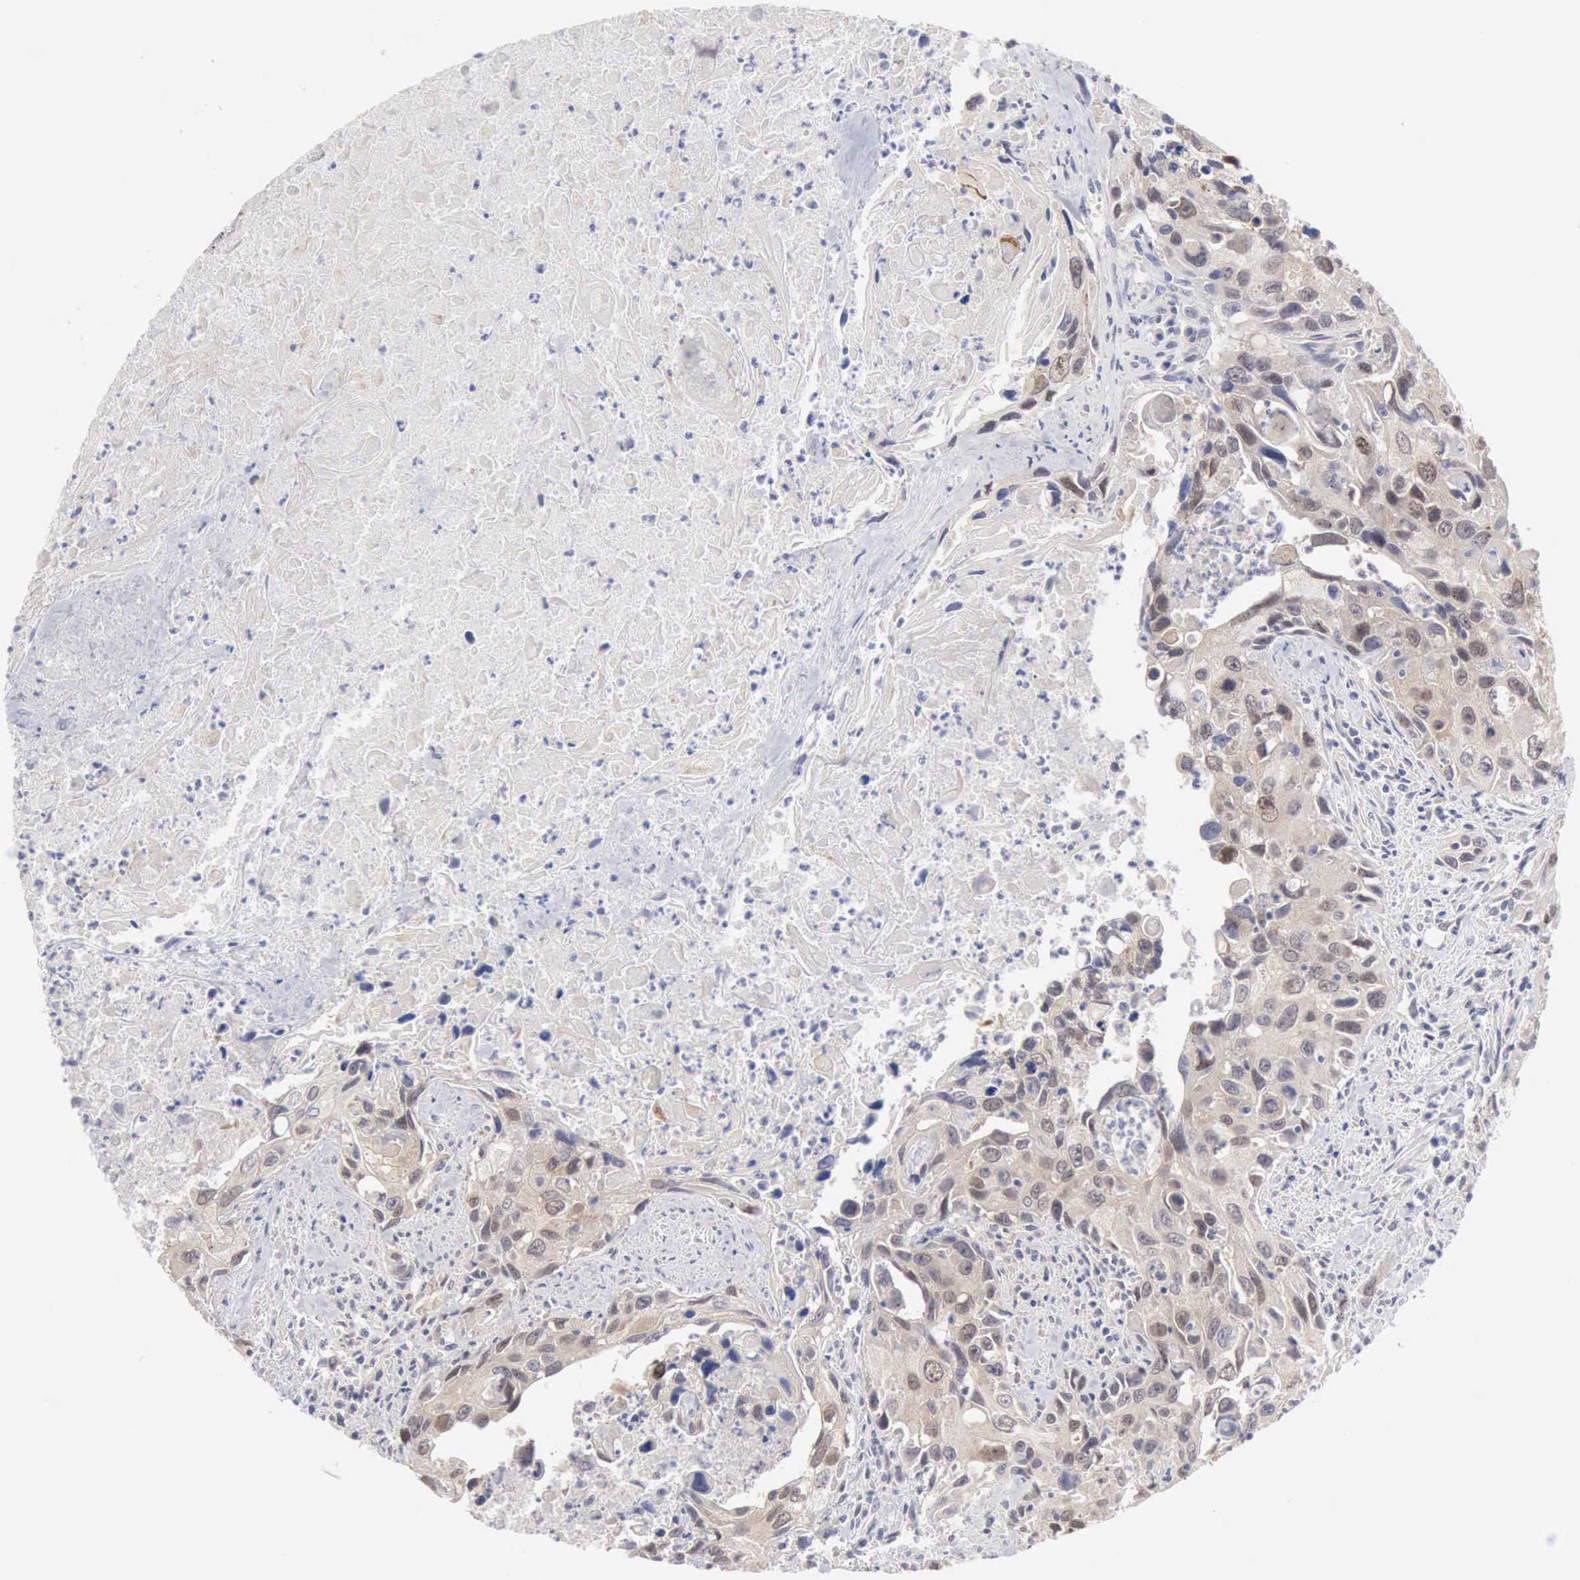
{"staining": {"intensity": "weak", "quantity": ">75%", "location": "cytoplasmic/membranous"}, "tissue": "urothelial cancer", "cell_type": "Tumor cells", "image_type": "cancer", "snomed": [{"axis": "morphology", "description": "Urothelial carcinoma, High grade"}, {"axis": "topography", "description": "Urinary bladder"}], "caption": "IHC of urothelial carcinoma (high-grade) reveals low levels of weak cytoplasmic/membranous expression in about >75% of tumor cells. (DAB IHC, brown staining for protein, blue staining for nuclei).", "gene": "PTGR2", "patient": {"sex": "male", "age": 71}}